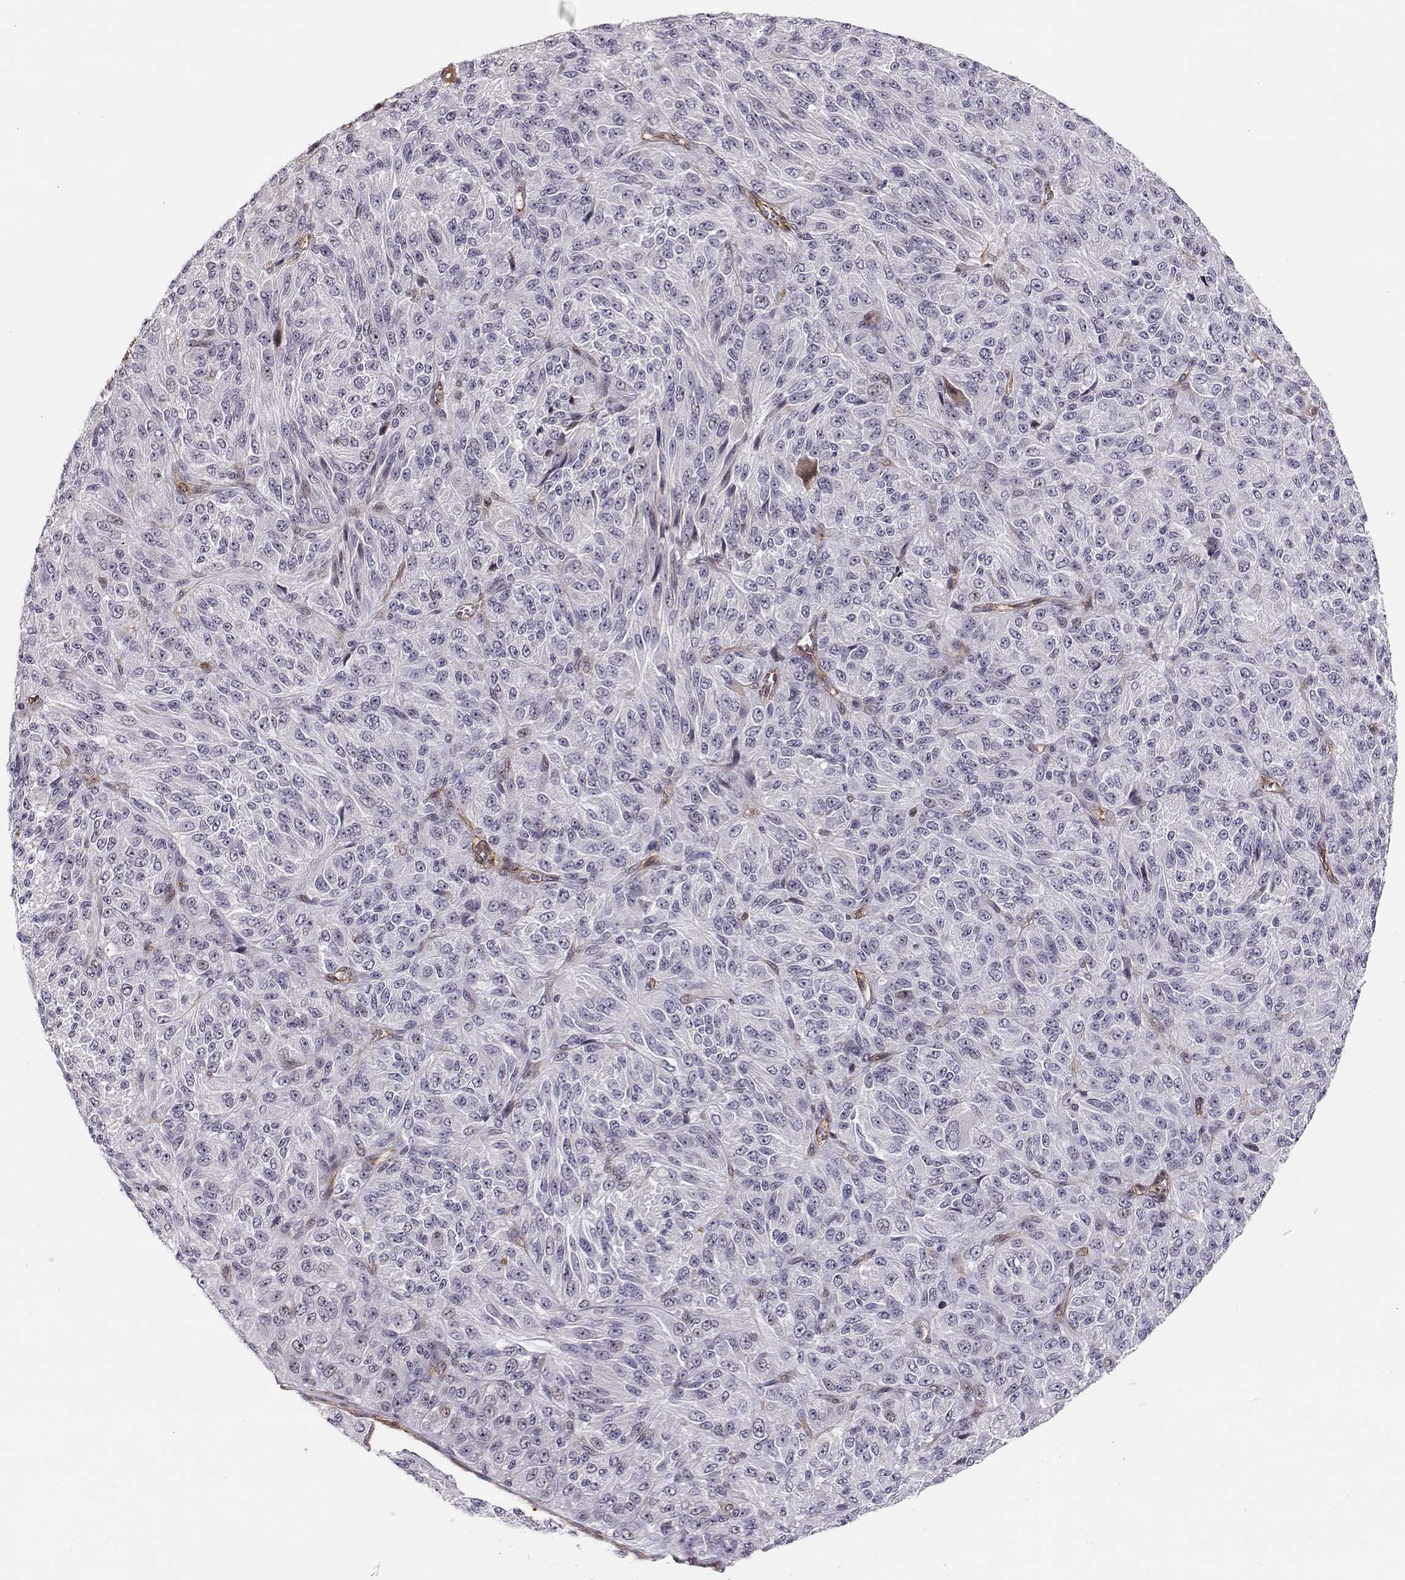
{"staining": {"intensity": "strong", "quantity": "<25%", "location": "nuclear"}, "tissue": "melanoma", "cell_type": "Tumor cells", "image_type": "cancer", "snomed": [{"axis": "morphology", "description": "Malignant melanoma, Metastatic site"}, {"axis": "topography", "description": "Brain"}], "caption": "Immunohistochemistry histopathology image of neoplastic tissue: malignant melanoma (metastatic site) stained using immunohistochemistry (IHC) shows medium levels of strong protein expression localized specifically in the nuclear of tumor cells, appearing as a nuclear brown color.", "gene": "CIR1", "patient": {"sex": "female", "age": 56}}